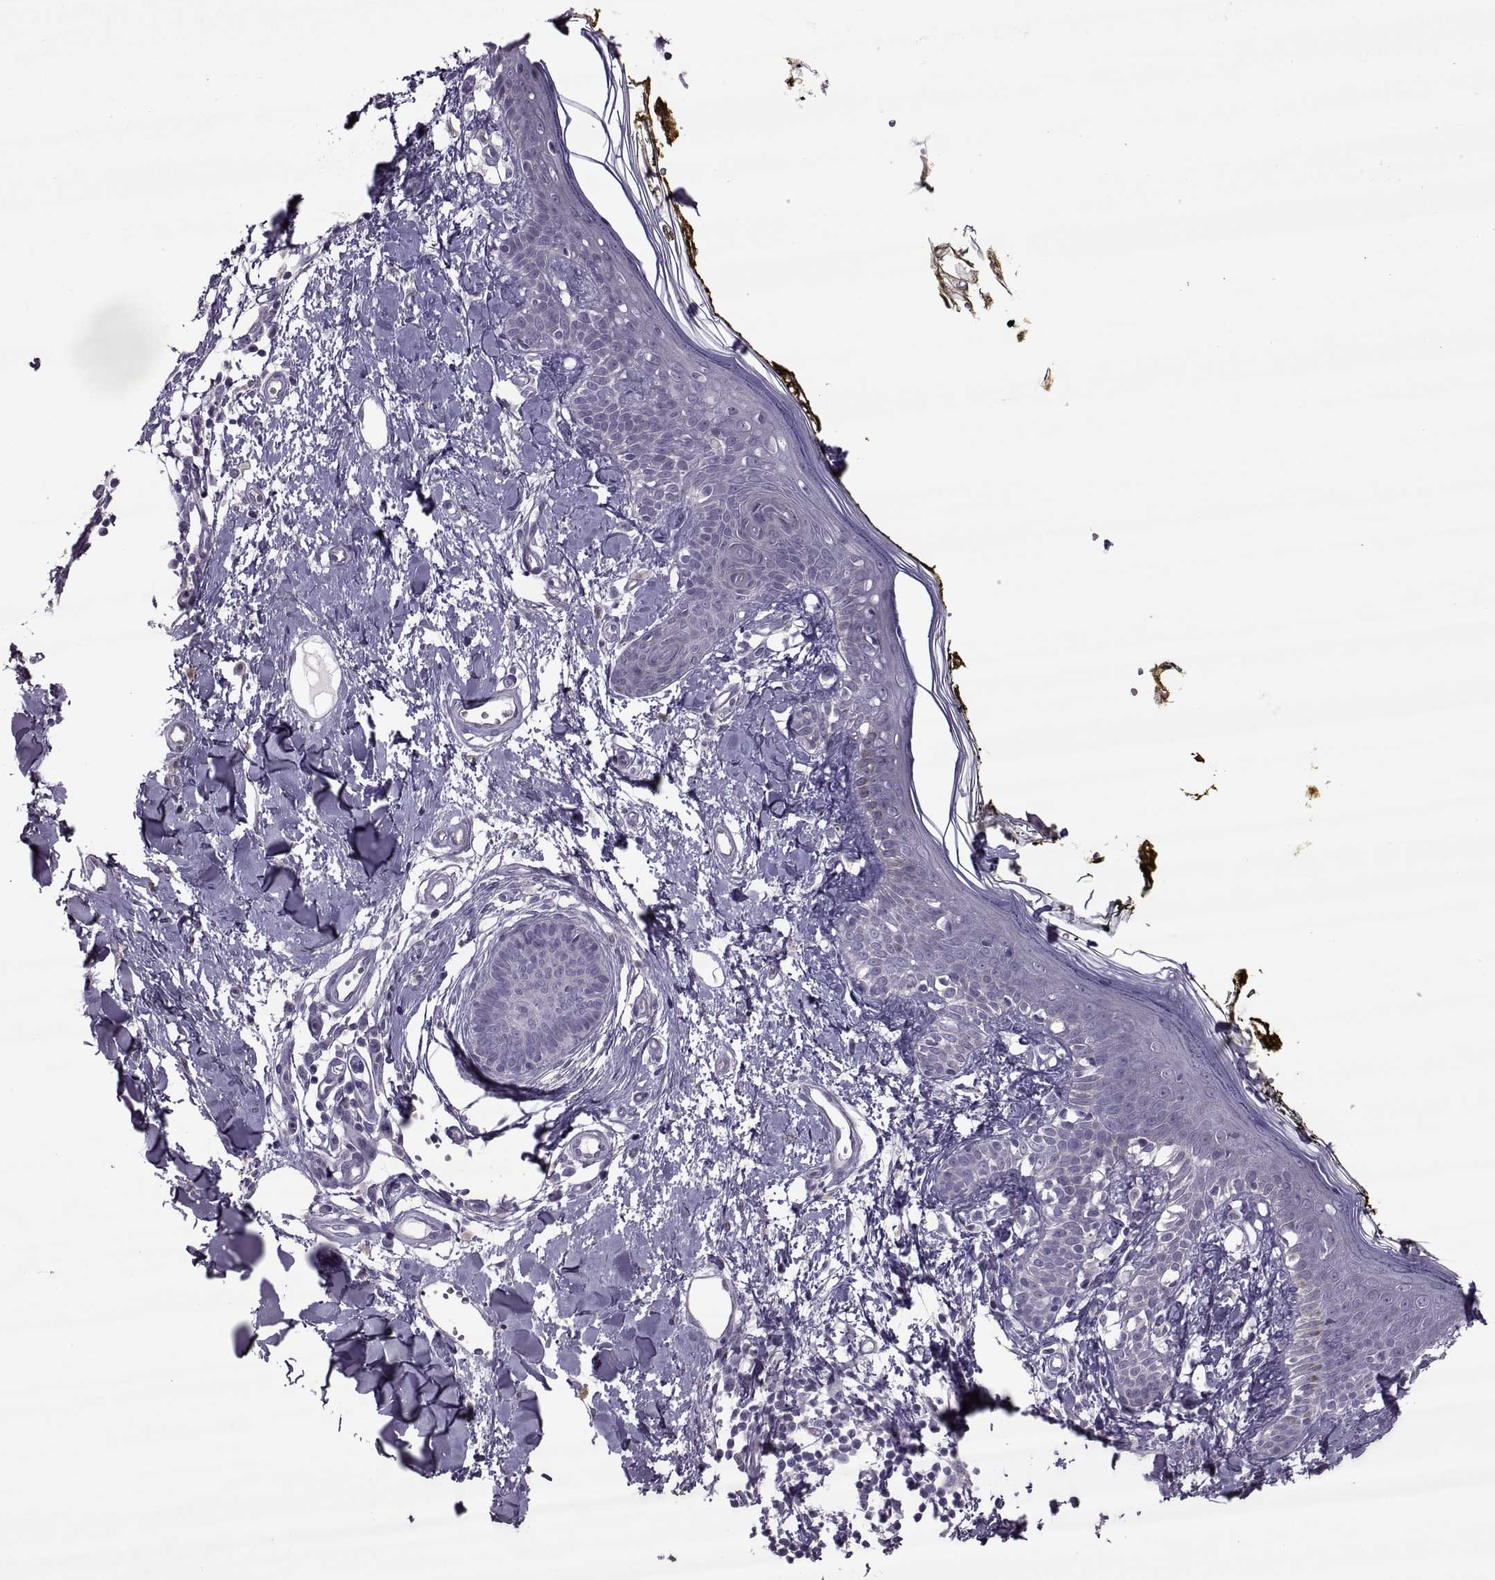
{"staining": {"intensity": "negative", "quantity": "none", "location": "none"}, "tissue": "skin", "cell_type": "Fibroblasts", "image_type": "normal", "snomed": [{"axis": "morphology", "description": "Normal tissue, NOS"}, {"axis": "topography", "description": "Skin"}], "caption": "High power microscopy micrograph of an IHC micrograph of unremarkable skin, revealing no significant positivity in fibroblasts. The staining was performed using DAB (3,3'-diaminobenzidine) to visualize the protein expression in brown, while the nuclei were stained in blue with hematoxylin (Magnification: 20x).", "gene": "ODF3", "patient": {"sex": "male", "age": 76}}